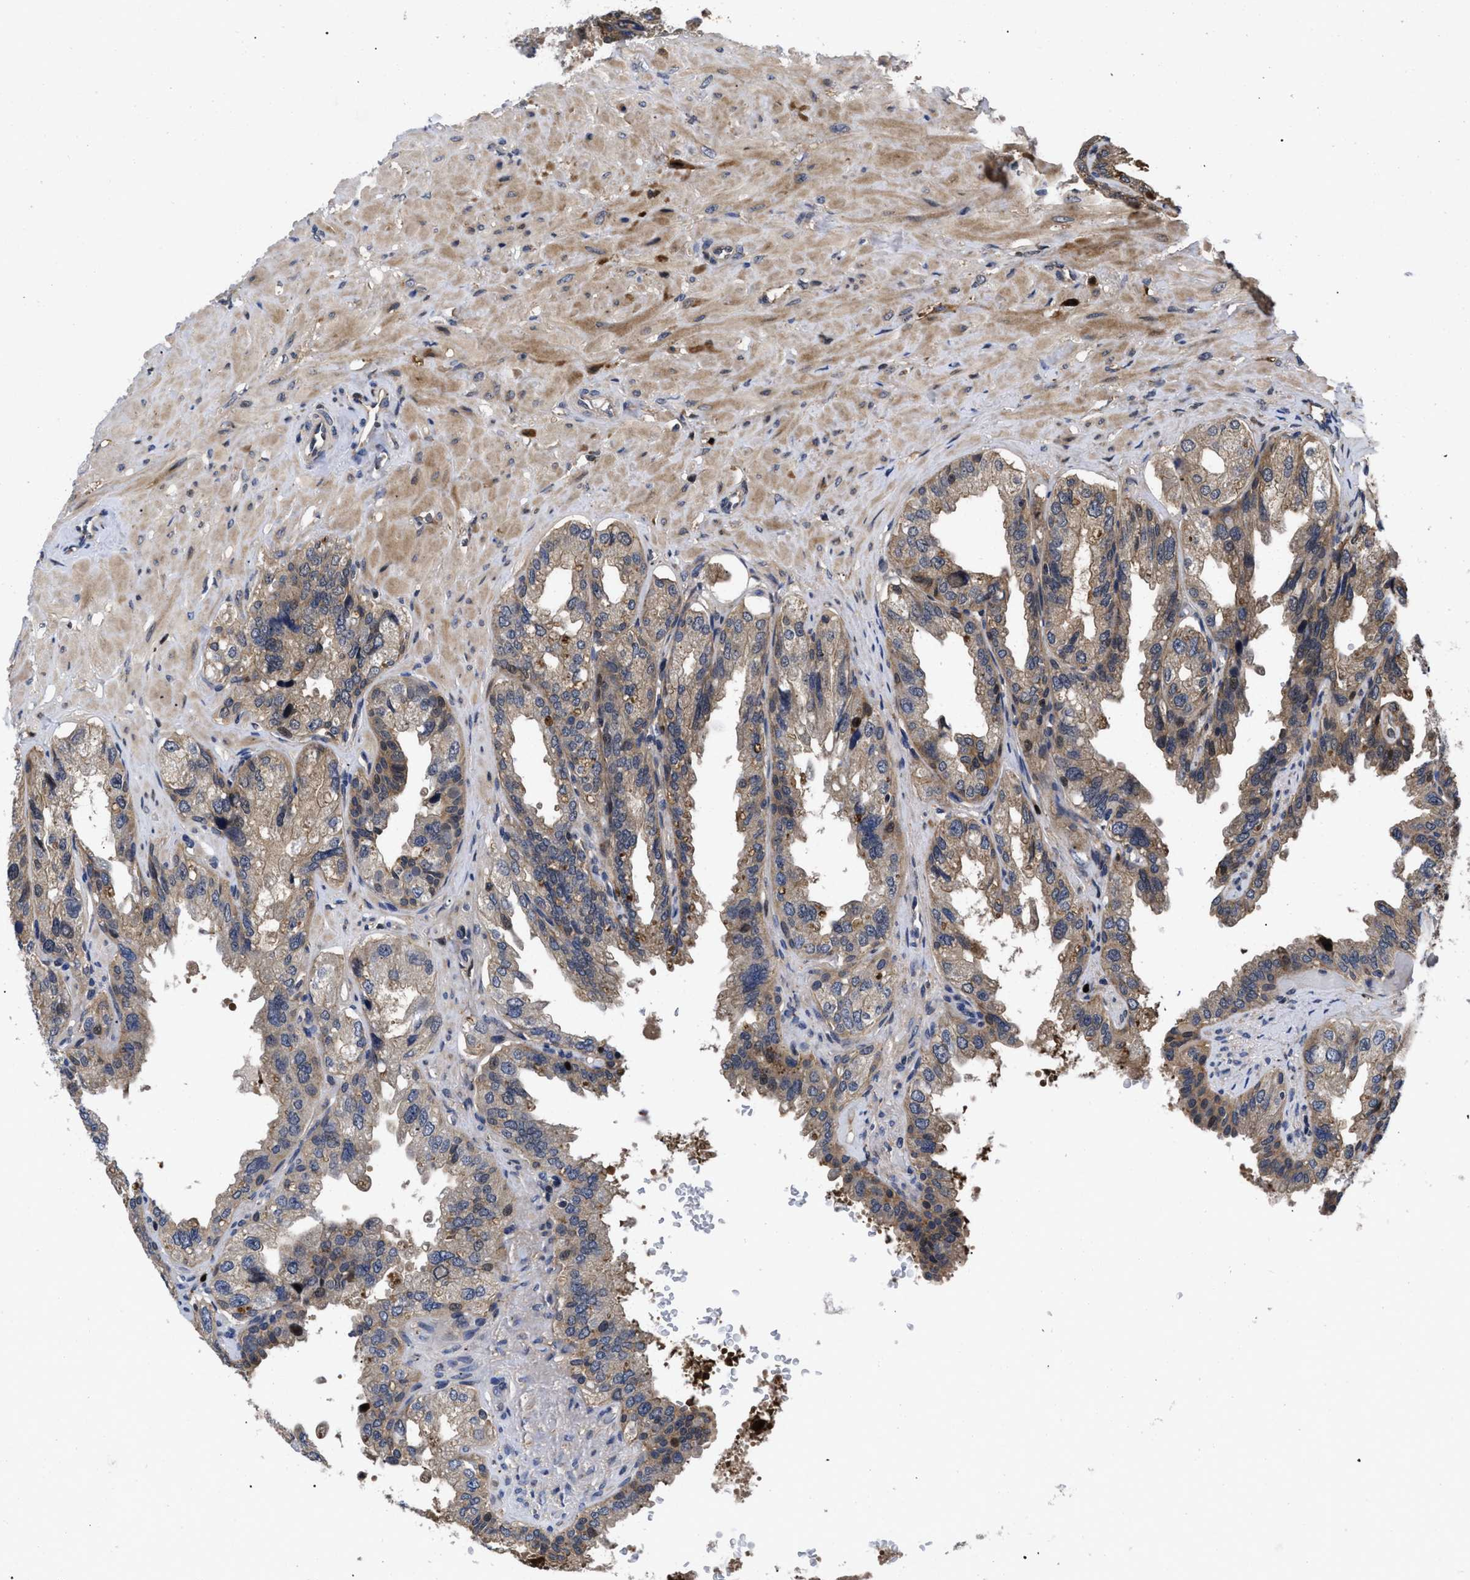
{"staining": {"intensity": "moderate", "quantity": ">75%", "location": "cytoplasmic/membranous,nuclear"}, "tissue": "seminal vesicle", "cell_type": "Glandular cells", "image_type": "normal", "snomed": [{"axis": "morphology", "description": "Normal tissue, NOS"}, {"axis": "topography", "description": "Seminal veicle"}], "caption": "An image showing moderate cytoplasmic/membranous,nuclear staining in about >75% of glandular cells in unremarkable seminal vesicle, as visualized by brown immunohistochemical staining.", "gene": "FAM200A", "patient": {"sex": "male", "age": 68}}